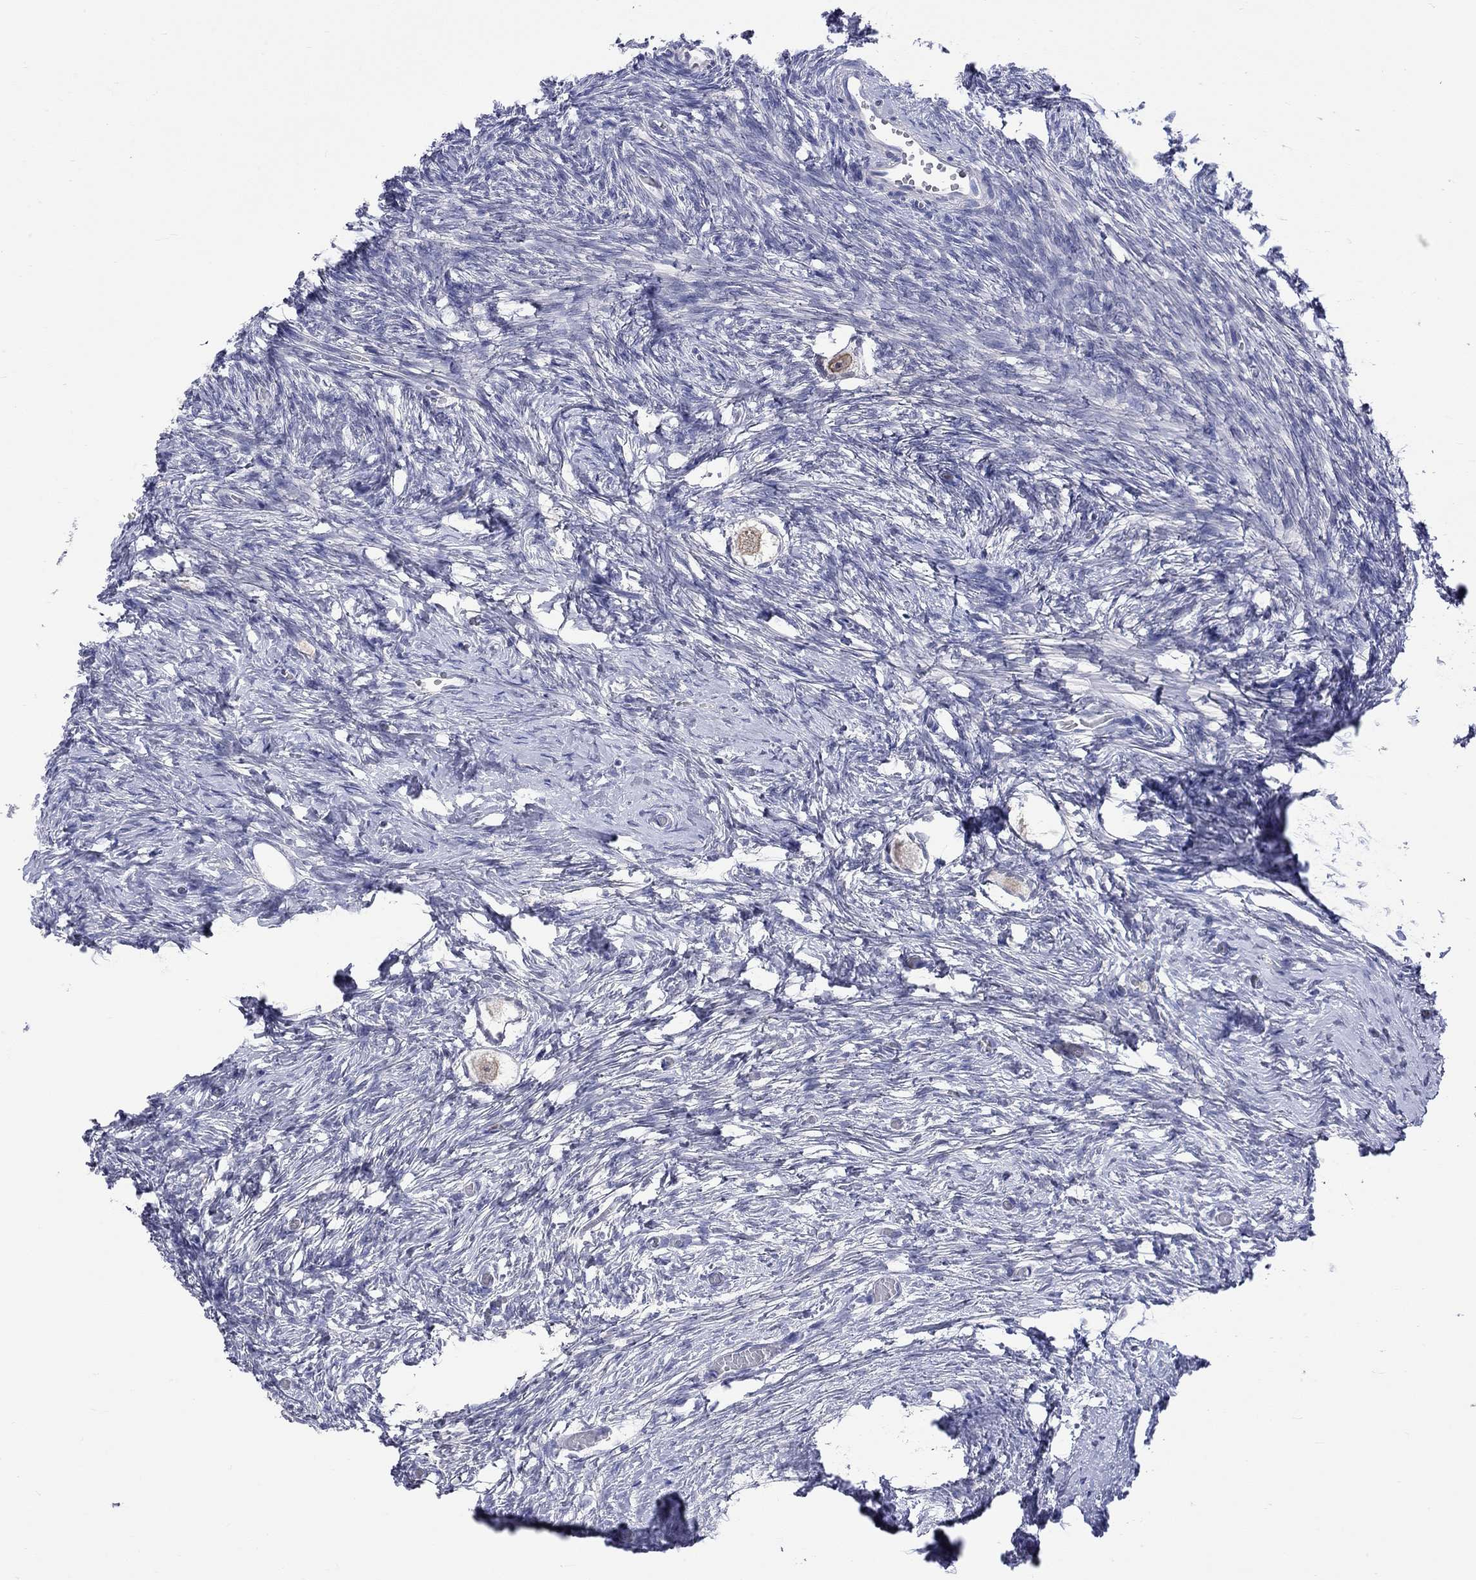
{"staining": {"intensity": "moderate", "quantity": "25%-75%", "location": "cytoplasmic/membranous"}, "tissue": "ovary", "cell_type": "Follicle cells", "image_type": "normal", "snomed": [{"axis": "morphology", "description": "Normal tissue, NOS"}, {"axis": "topography", "description": "Ovary"}], "caption": "Immunohistochemical staining of normal human ovary displays medium levels of moderate cytoplasmic/membranous expression in about 25%-75% of follicle cells. (DAB (3,3'-diaminobenzidine) IHC, brown staining for protein, blue staining for nuclei).", "gene": "LRFN4", "patient": {"sex": "female", "age": 27}}